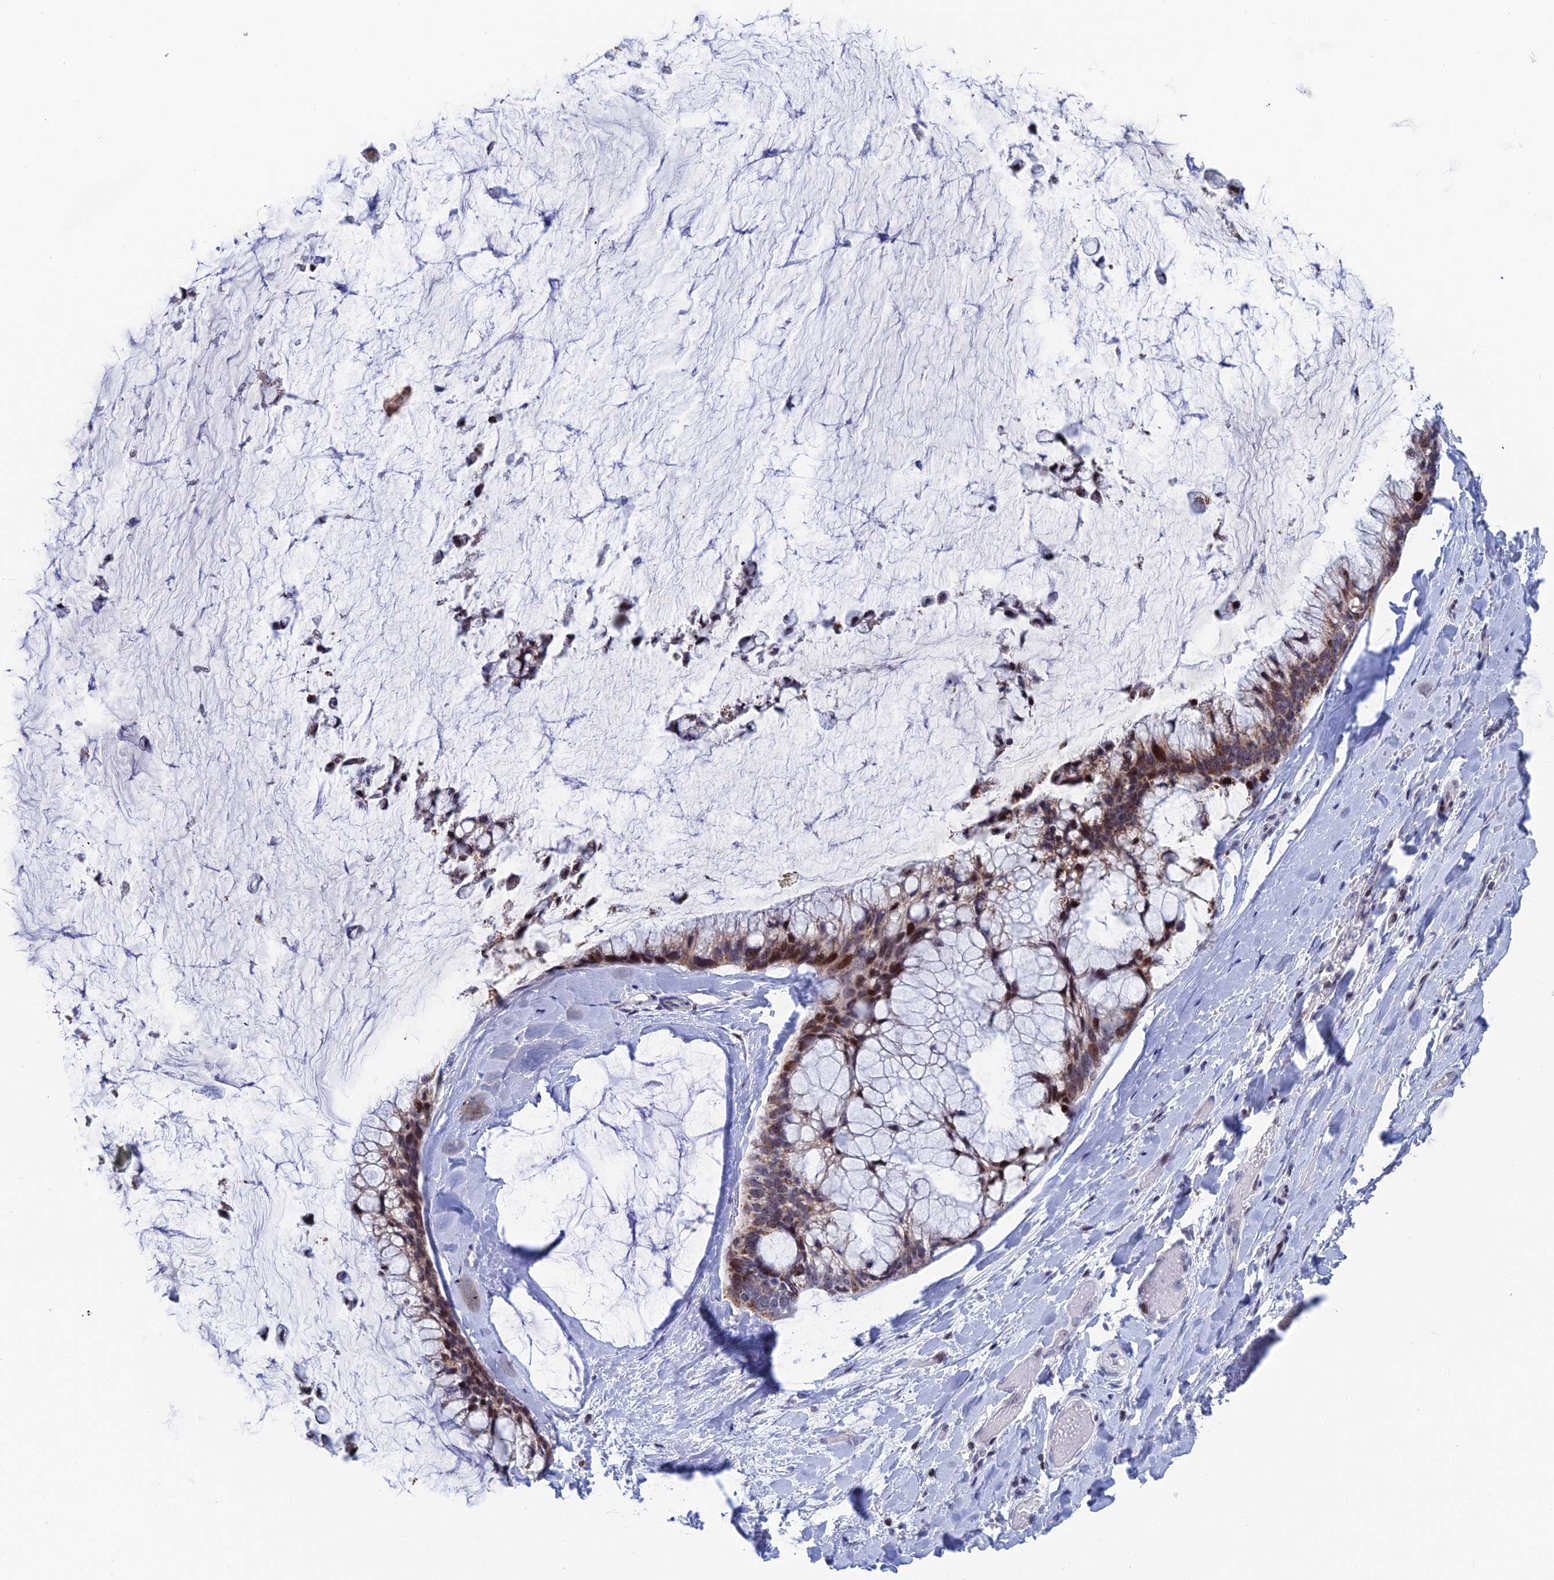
{"staining": {"intensity": "moderate", "quantity": ">75%", "location": "cytoplasmic/membranous,nuclear"}, "tissue": "ovarian cancer", "cell_type": "Tumor cells", "image_type": "cancer", "snomed": [{"axis": "morphology", "description": "Cystadenocarcinoma, mucinous, NOS"}, {"axis": "topography", "description": "Ovary"}], "caption": "The micrograph reveals a brown stain indicating the presence of a protein in the cytoplasmic/membranous and nuclear of tumor cells in ovarian mucinous cystadenocarcinoma. (DAB = brown stain, brightfield microscopy at high magnification).", "gene": "AFF3", "patient": {"sex": "female", "age": 39}}